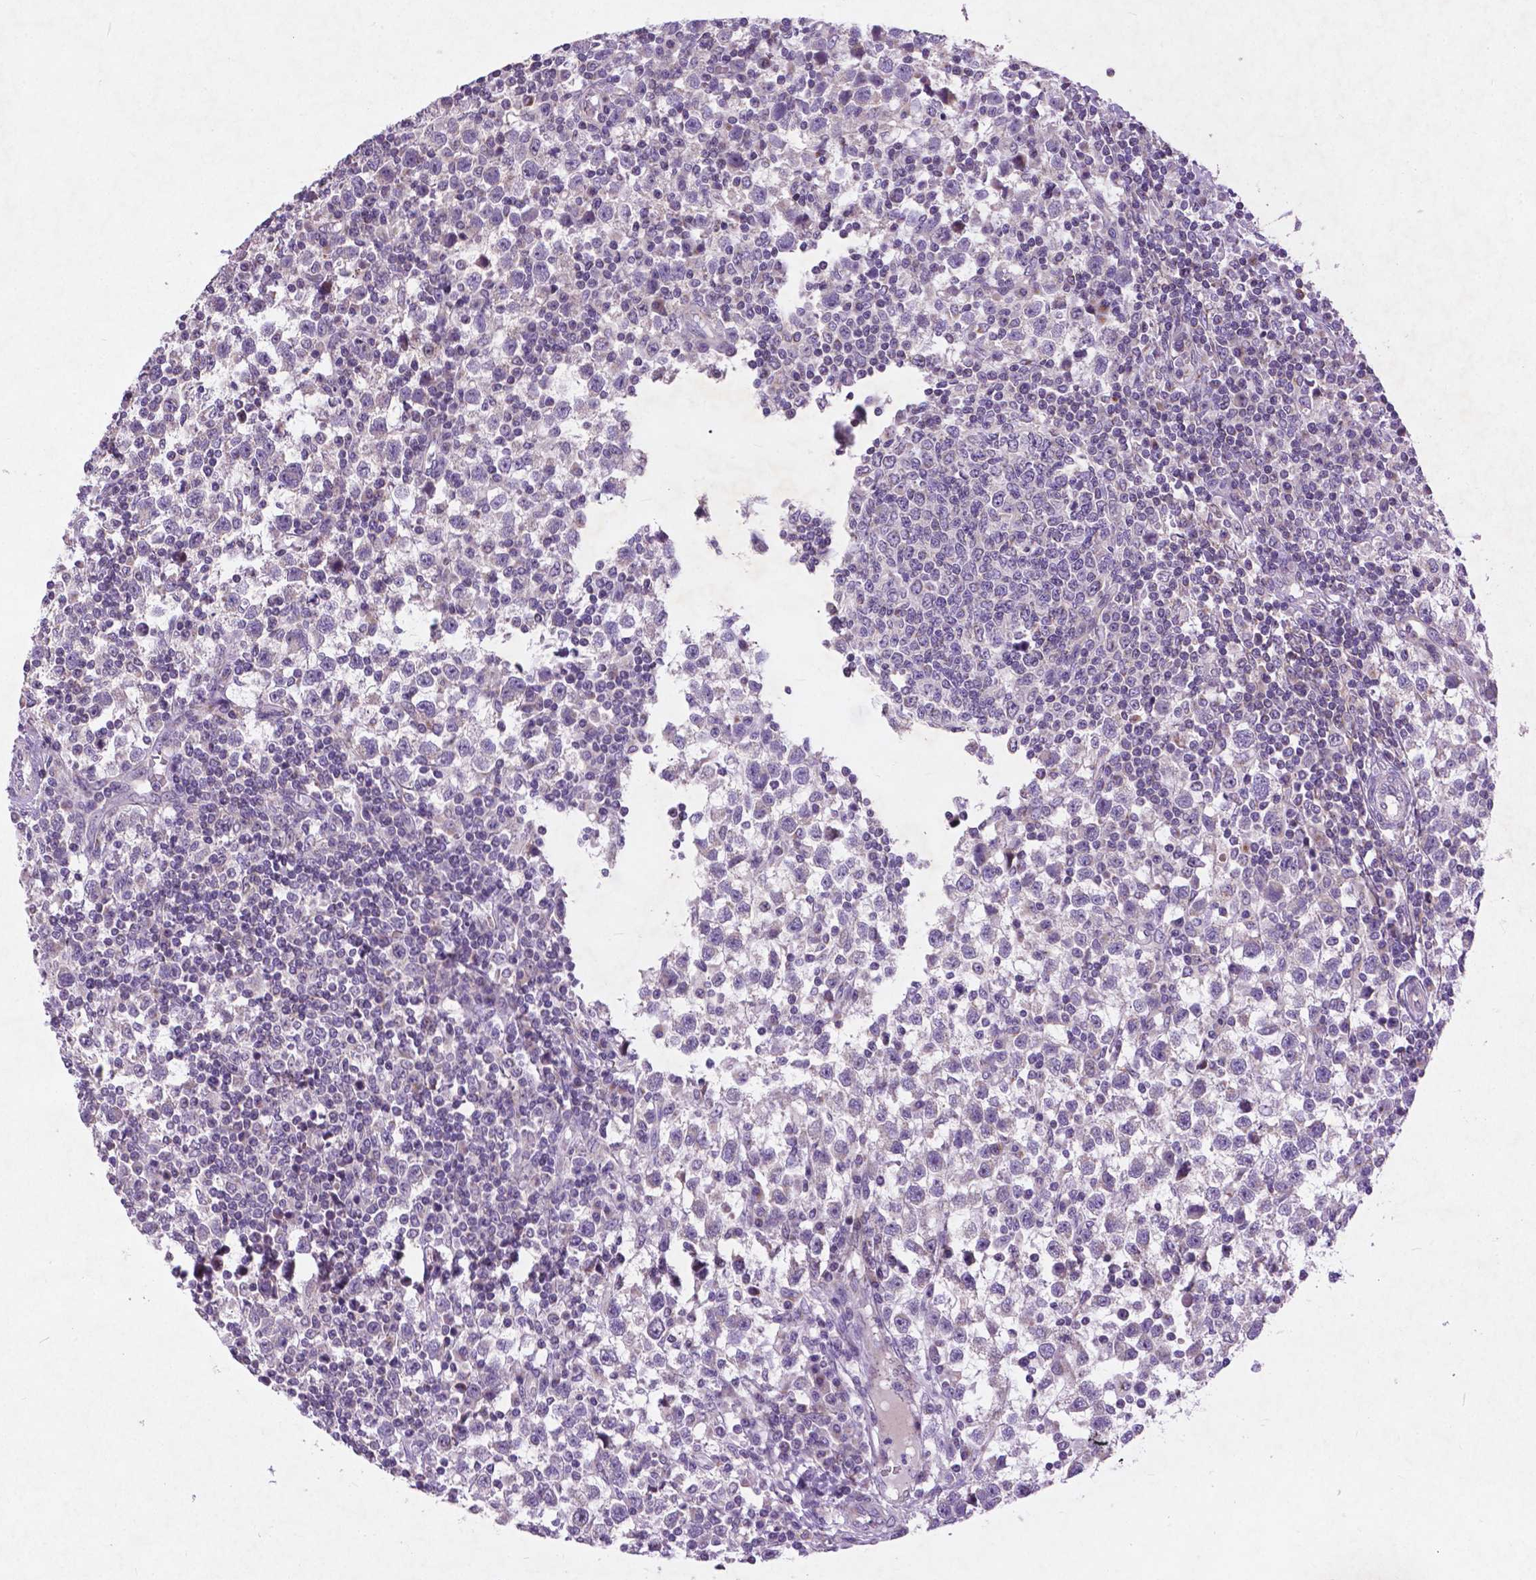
{"staining": {"intensity": "negative", "quantity": "none", "location": "none"}, "tissue": "testis cancer", "cell_type": "Tumor cells", "image_type": "cancer", "snomed": [{"axis": "morphology", "description": "Seminoma, NOS"}, {"axis": "topography", "description": "Testis"}], "caption": "Histopathology image shows no protein positivity in tumor cells of testis seminoma tissue.", "gene": "ATG4D", "patient": {"sex": "male", "age": 34}}